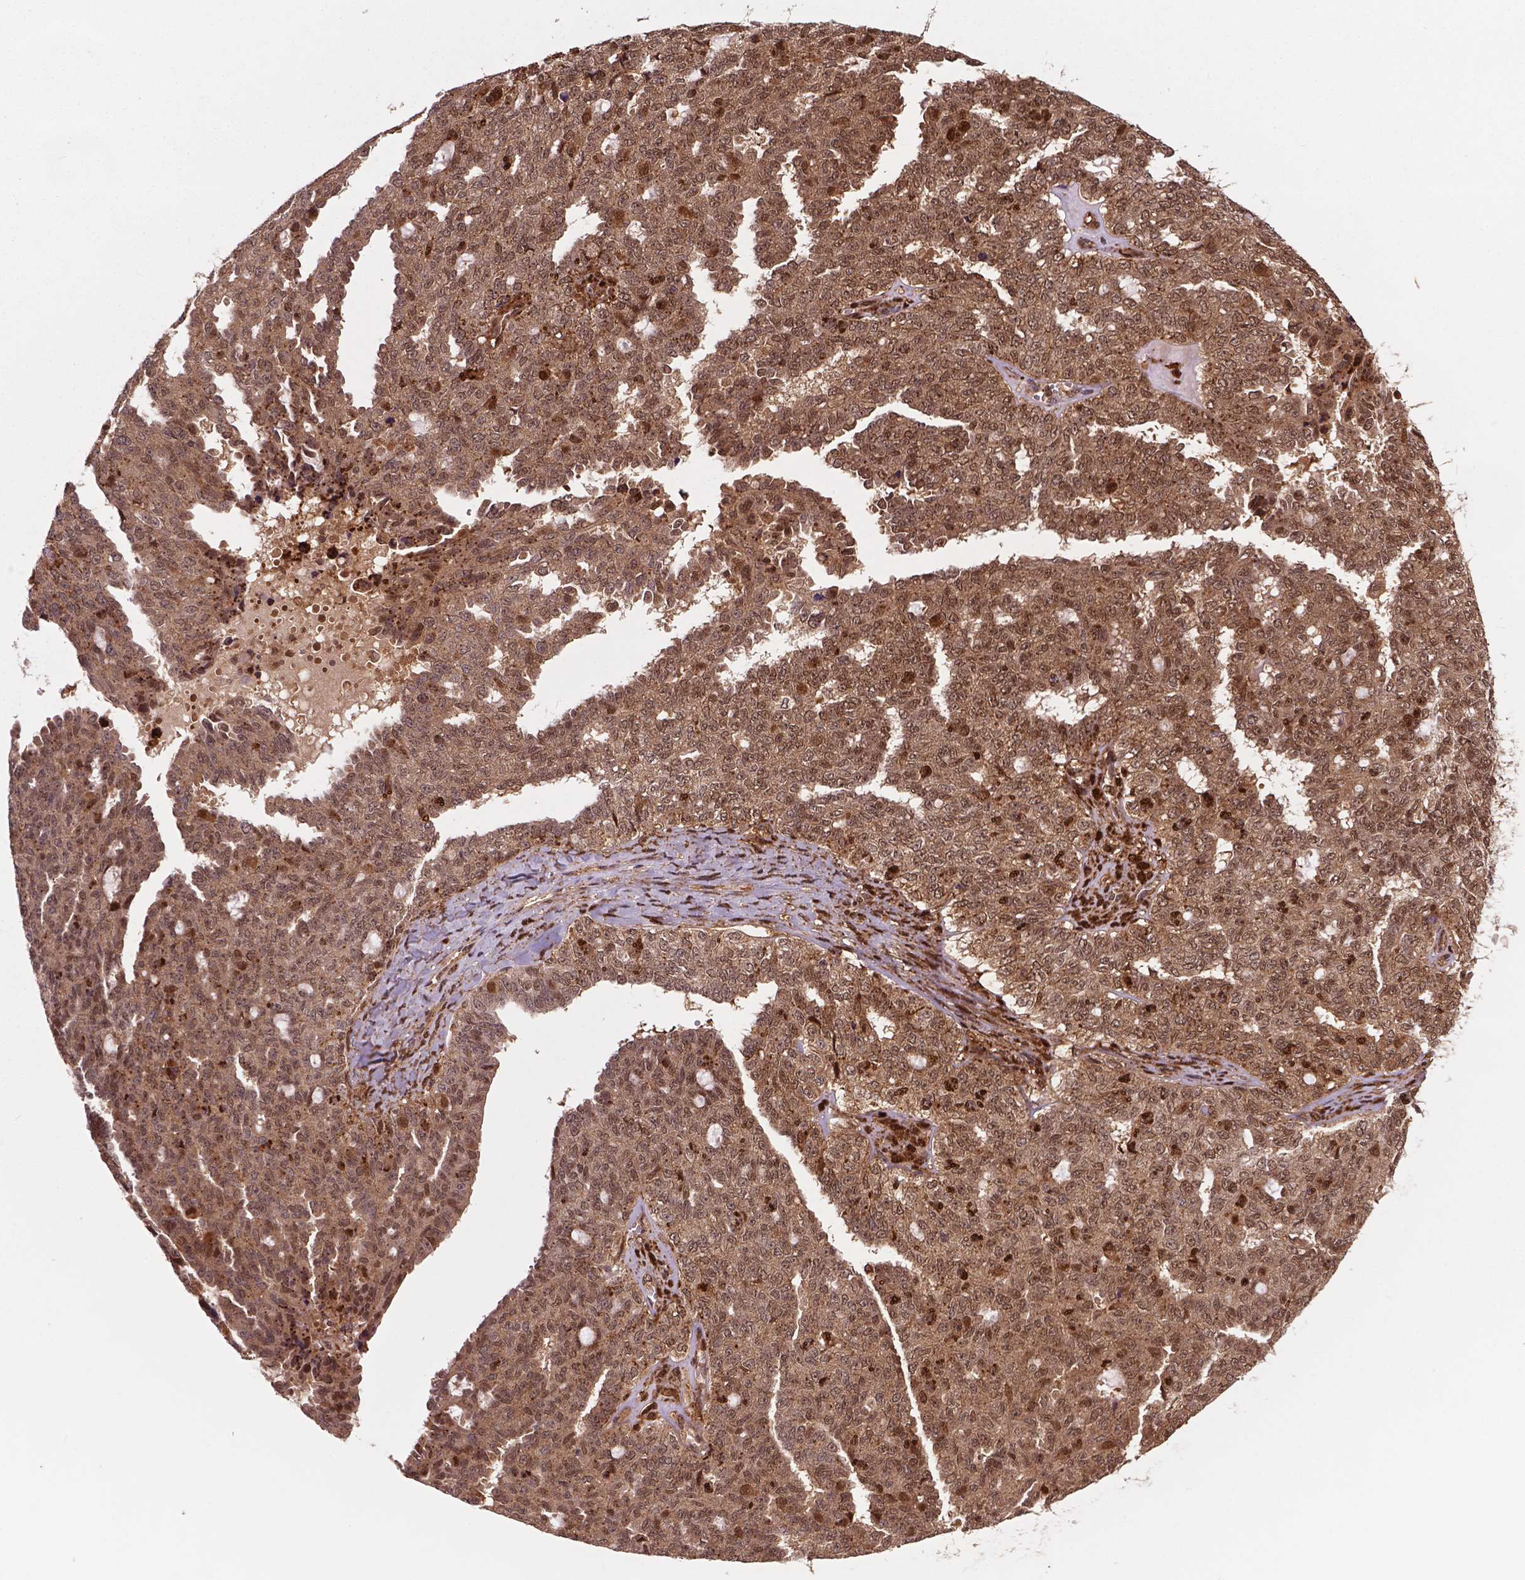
{"staining": {"intensity": "weak", "quantity": ">75%", "location": "cytoplasmic/membranous,nuclear"}, "tissue": "ovarian cancer", "cell_type": "Tumor cells", "image_type": "cancer", "snomed": [{"axis": "morphology", "description": "Cystadenocarcinoma, serous, NOS"}, {"axis": "topography", "description": "Ovary"}], "caption": "Immunohistochemistry photomicrograph of neoplastic tissue: human ovarian serous cystadenocarcinoma stained using immunohistochemistry reveals low levels of weak protein expression localized specifically in the cytoplasmic/membranous and nuclear of tumor cells, appearing as a cytoplasmic/membranous and nuclear brown color.", "gene": "PLIN3", "patient": {"sex": "female", "age": 71}}